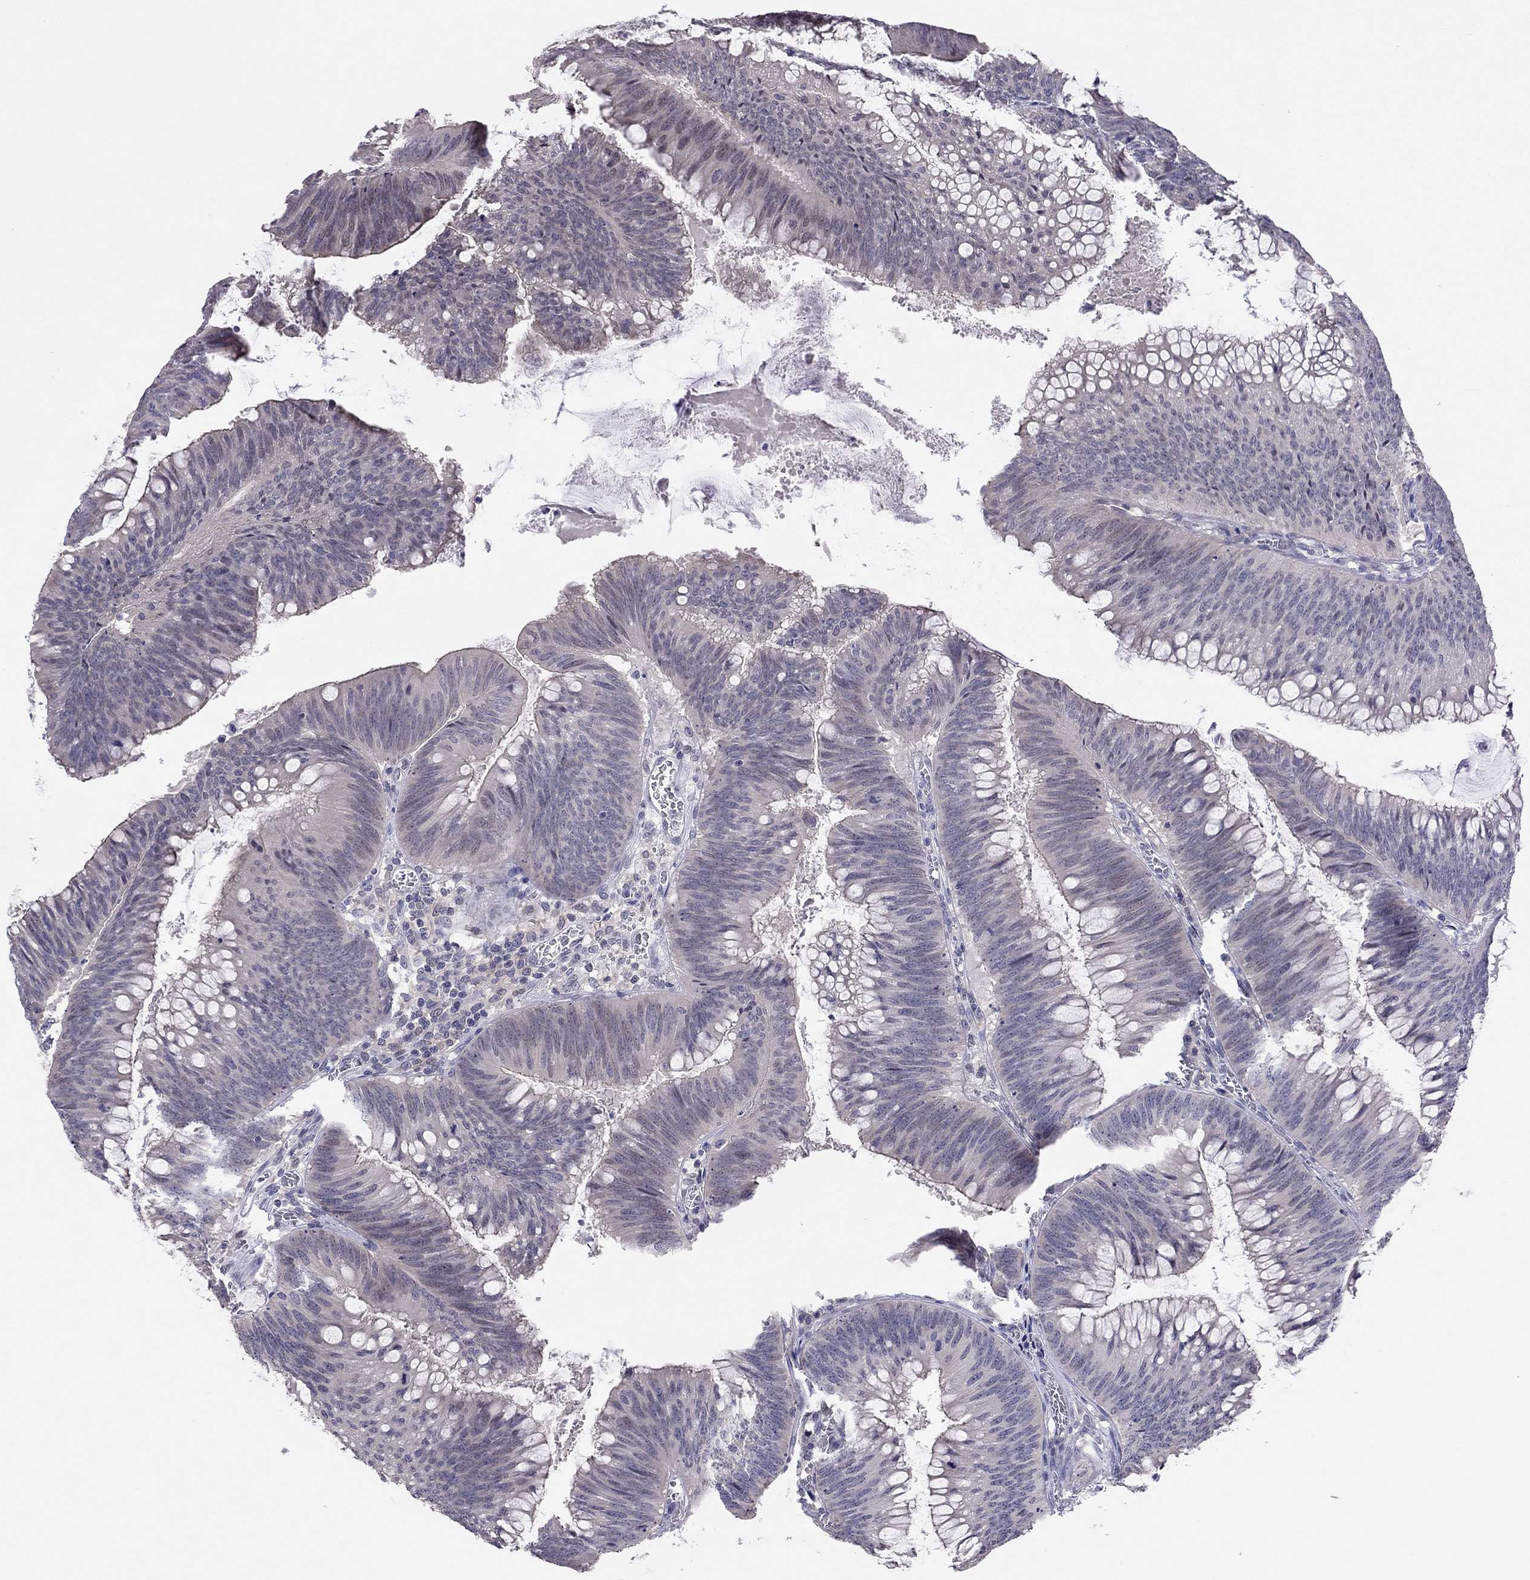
{"staining": {"intensity": "negative", "quantity": "none", "location": "none"}, "tissue": "colorectal cancer", "cell_type": "Tumor cells", "image_type": "cancer", "snomed": [{"axis": "morphology", "description": "Adenocarcinoma, NOS"}, {"axis": "topography", "description": "Rectum"}], "caption": "Tumor cells show no significant protein staining in colorectal cancer.", "gene": "HSF2BP", "patient": {"sex": "female", "age": 72}}